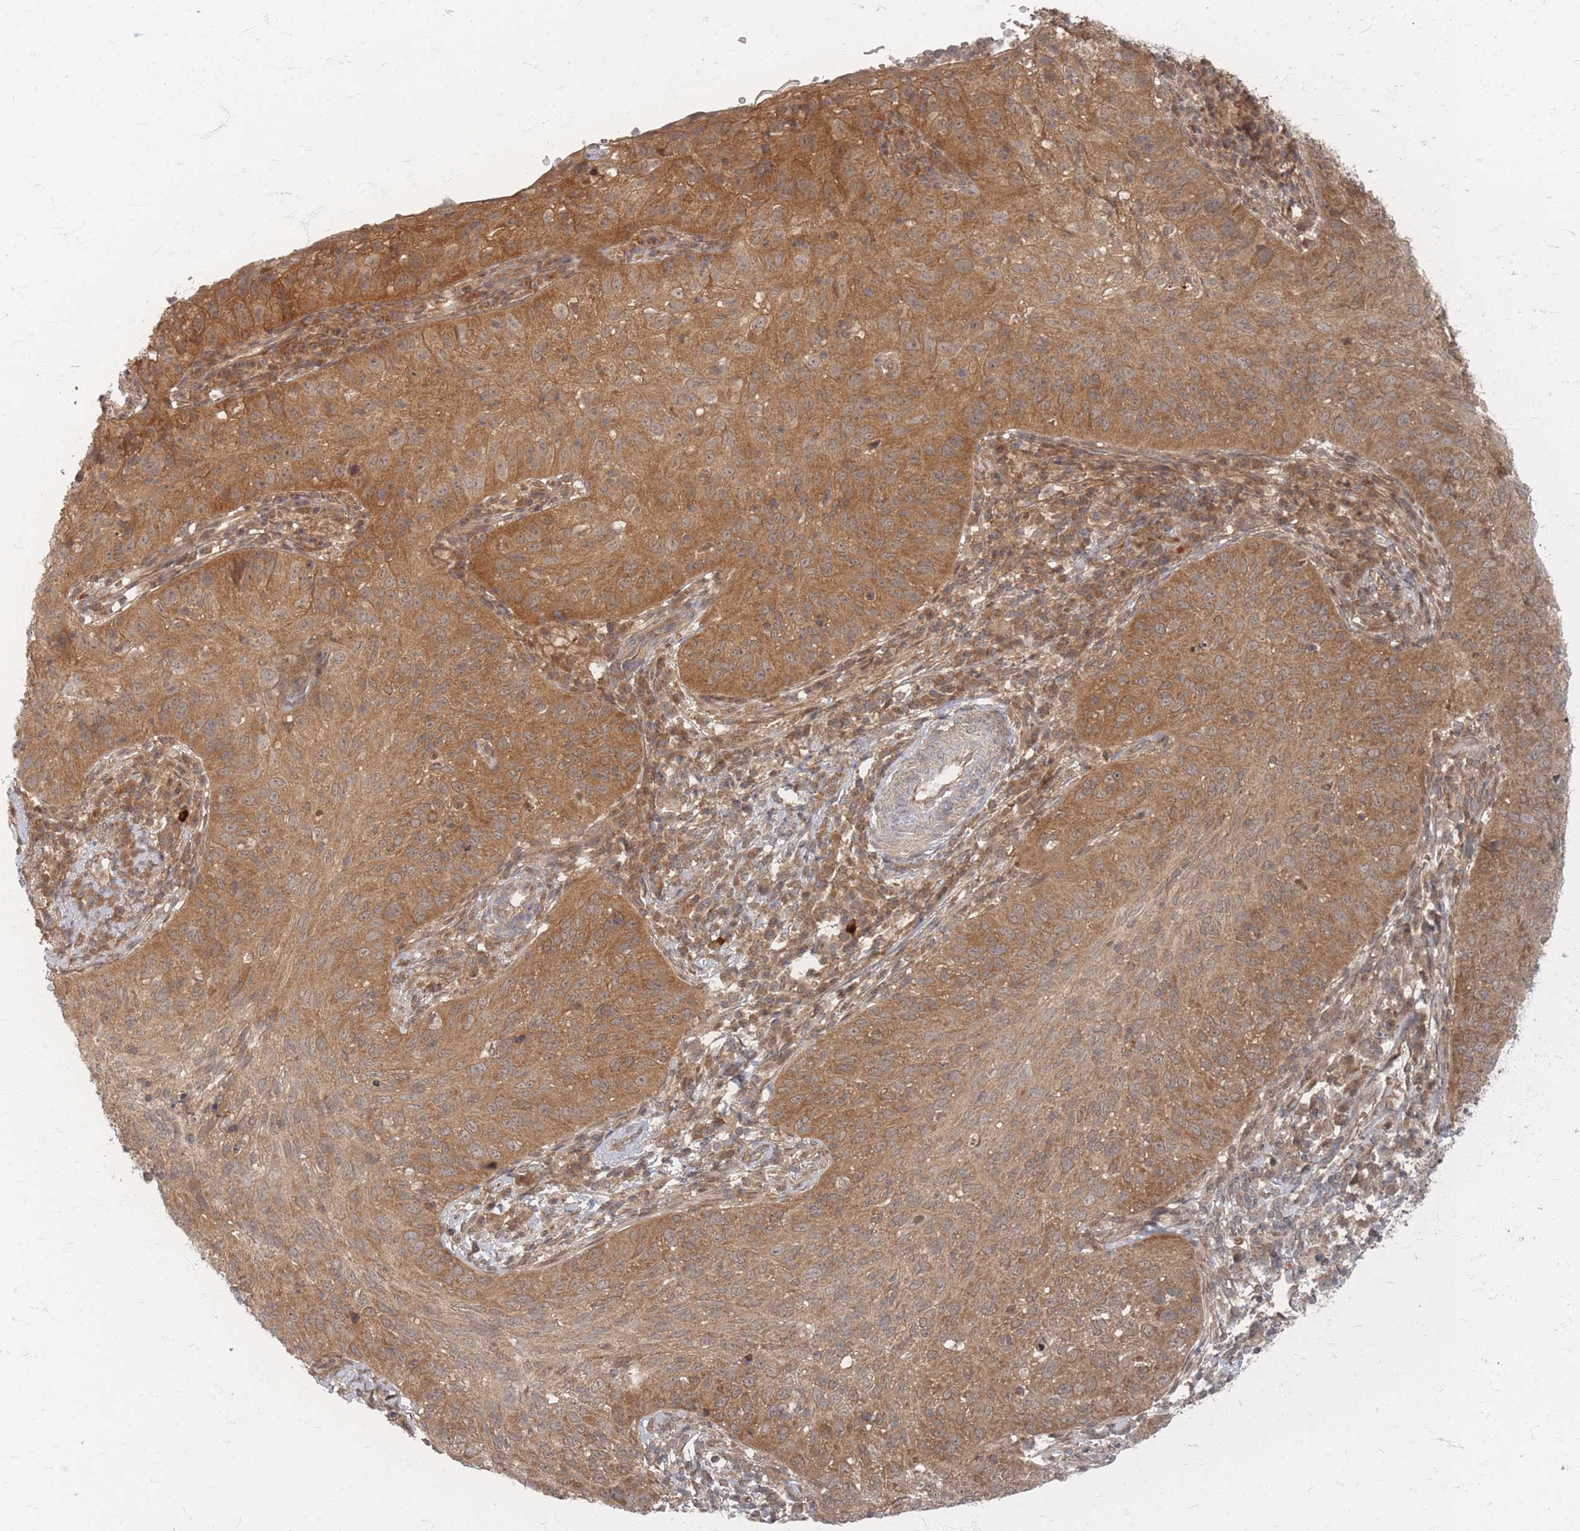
{"staining": {"intensity": "moderate", "quantity": ">75%", "location": "cytoplasmic/membranous"}, "tissue": "cervical cancer", "cell_type": "Tumor cells", "image_type": "cancer", "snomed": [{"axis": "morphology", "description": "Squamous cell carcinoma, NOS"}, {"axis": "topography", "description": "Cervix"}], "caption": "Cervical cancer stained with DAB IHC shows medium levels of moderate cytoplasmic/membranous positivity in about >75% of tumor cells.", "gene": "PSMD9", "patient": {"sex": "female", "age": 30}}